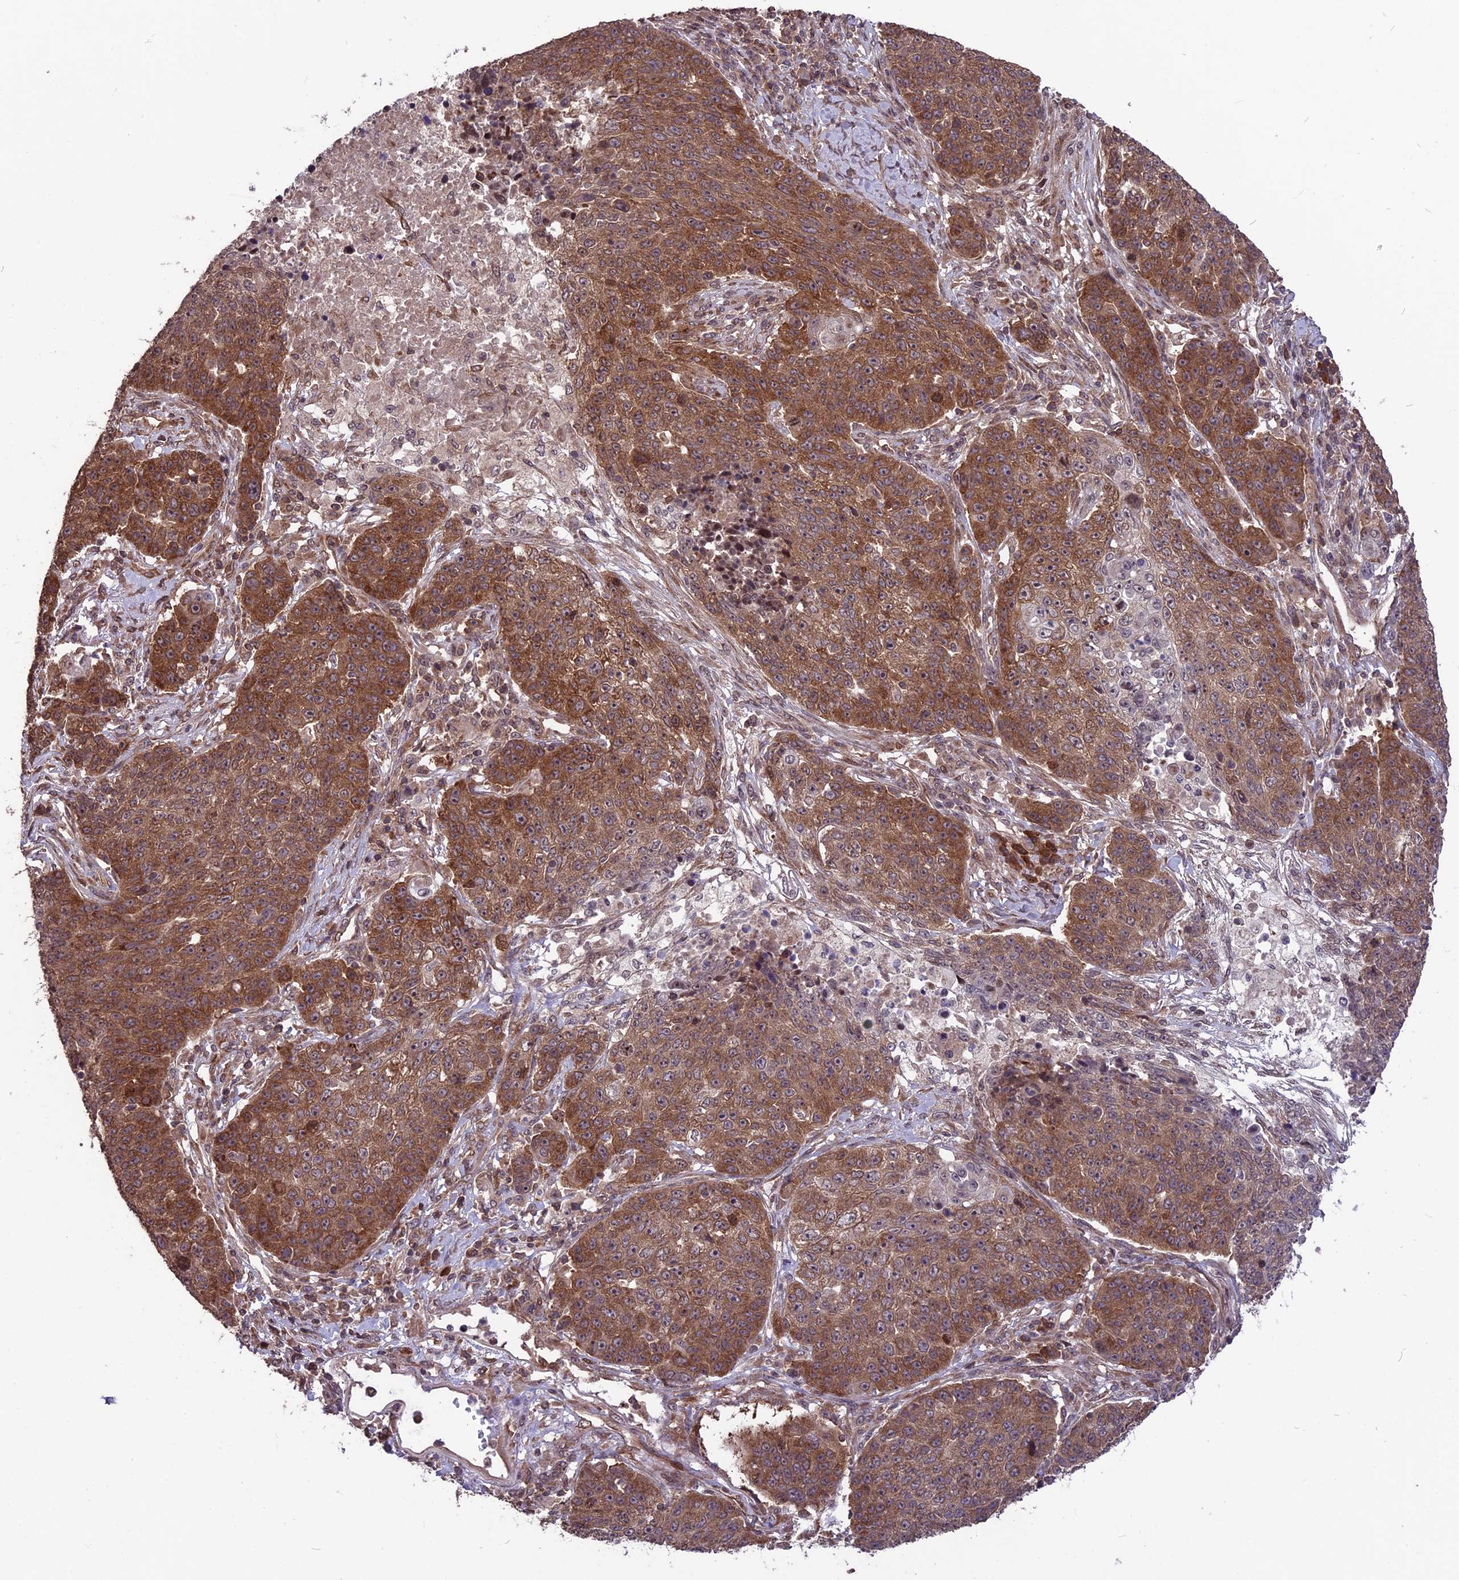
{"staining": {"intensity": "moderate", "quantity": ">75%", "location": "cytoplasmic/membranous"}, "tissue": "lung cancer", "cell_type": "Tumor cells", "image_type": "cancer", "snomed": [{"axis": "morphology", "description": "Normal tissue, NOS"}, {"axis": "morphology", "description": "Squamous cell carcinoma, NOS"}, {"axis": "topography", "description": "Lymph node"}, {"axis": "topography", "description": "Lung"}], "caption": "This image exhibits squamous cell carcinoma (lung) stained with immunohistochemistry to label a protein in brown. The cytoplasmic/membranous of tumor cells show moderate positivity for the protein. Nuclei are counter-stained blue.", "gene": "ZNF598", "patient": {"sex": "male", "age": 66}}